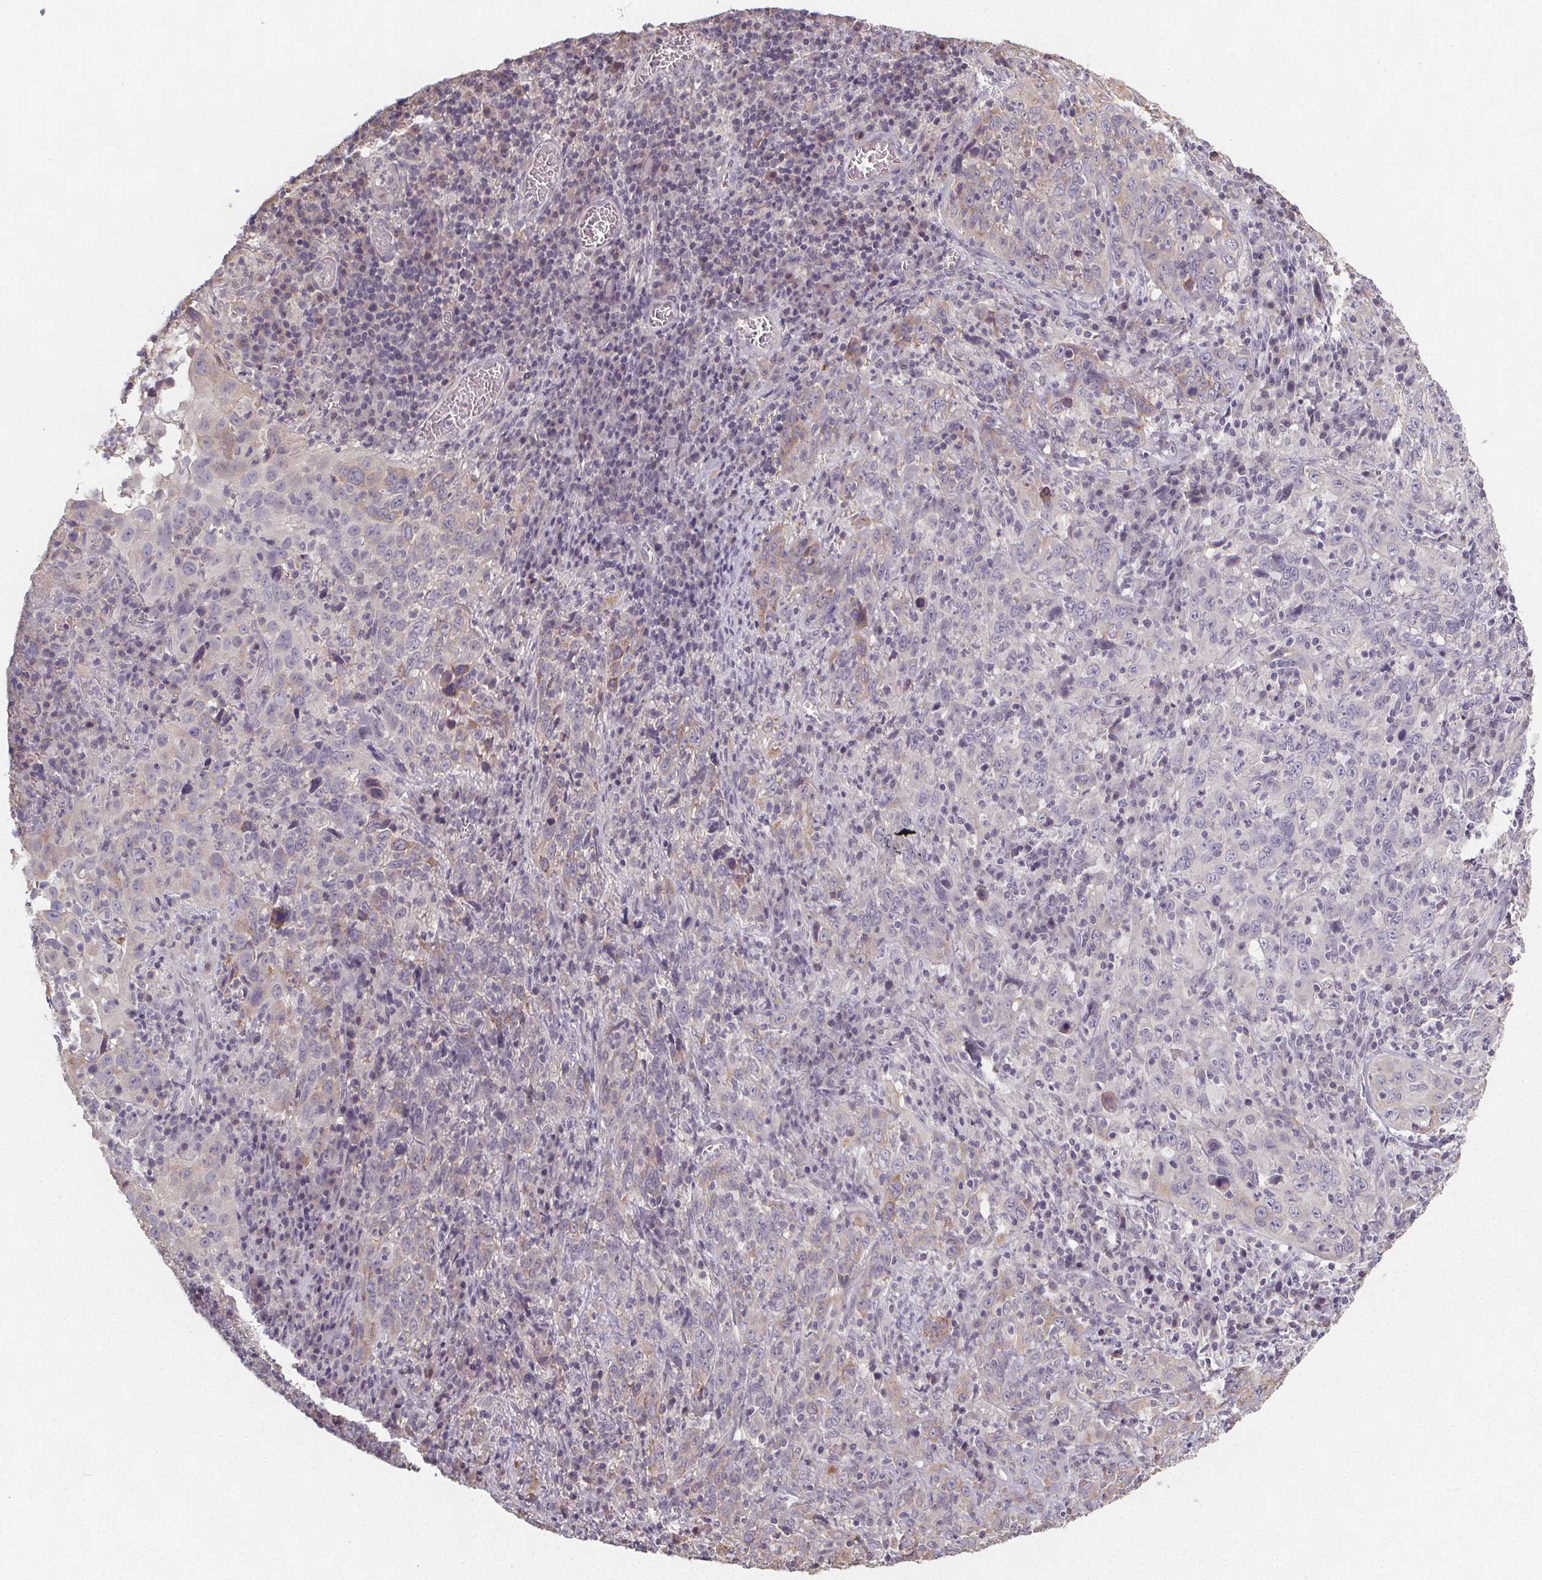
{"staining": {"intensity": "negative", "quantity": "none", "location": "none"}, "tissue": "cervical cancer", "cell_type": "Tumor cells", "image_type": "cancer", "snomed": [{"axis": "morphology", "description": "Squamous cell carcinoma, NOS"}, {"axis": "topography", "description": "Cervix"}], "caption": "Cervical cancer was stained to show a protein in brown. There is no significant positivity in tumor cells. (IHC, brightfield microscopy, high magnification).", "gene": "SLC26A2", "patient": {"sex": "female", "age": 46}}